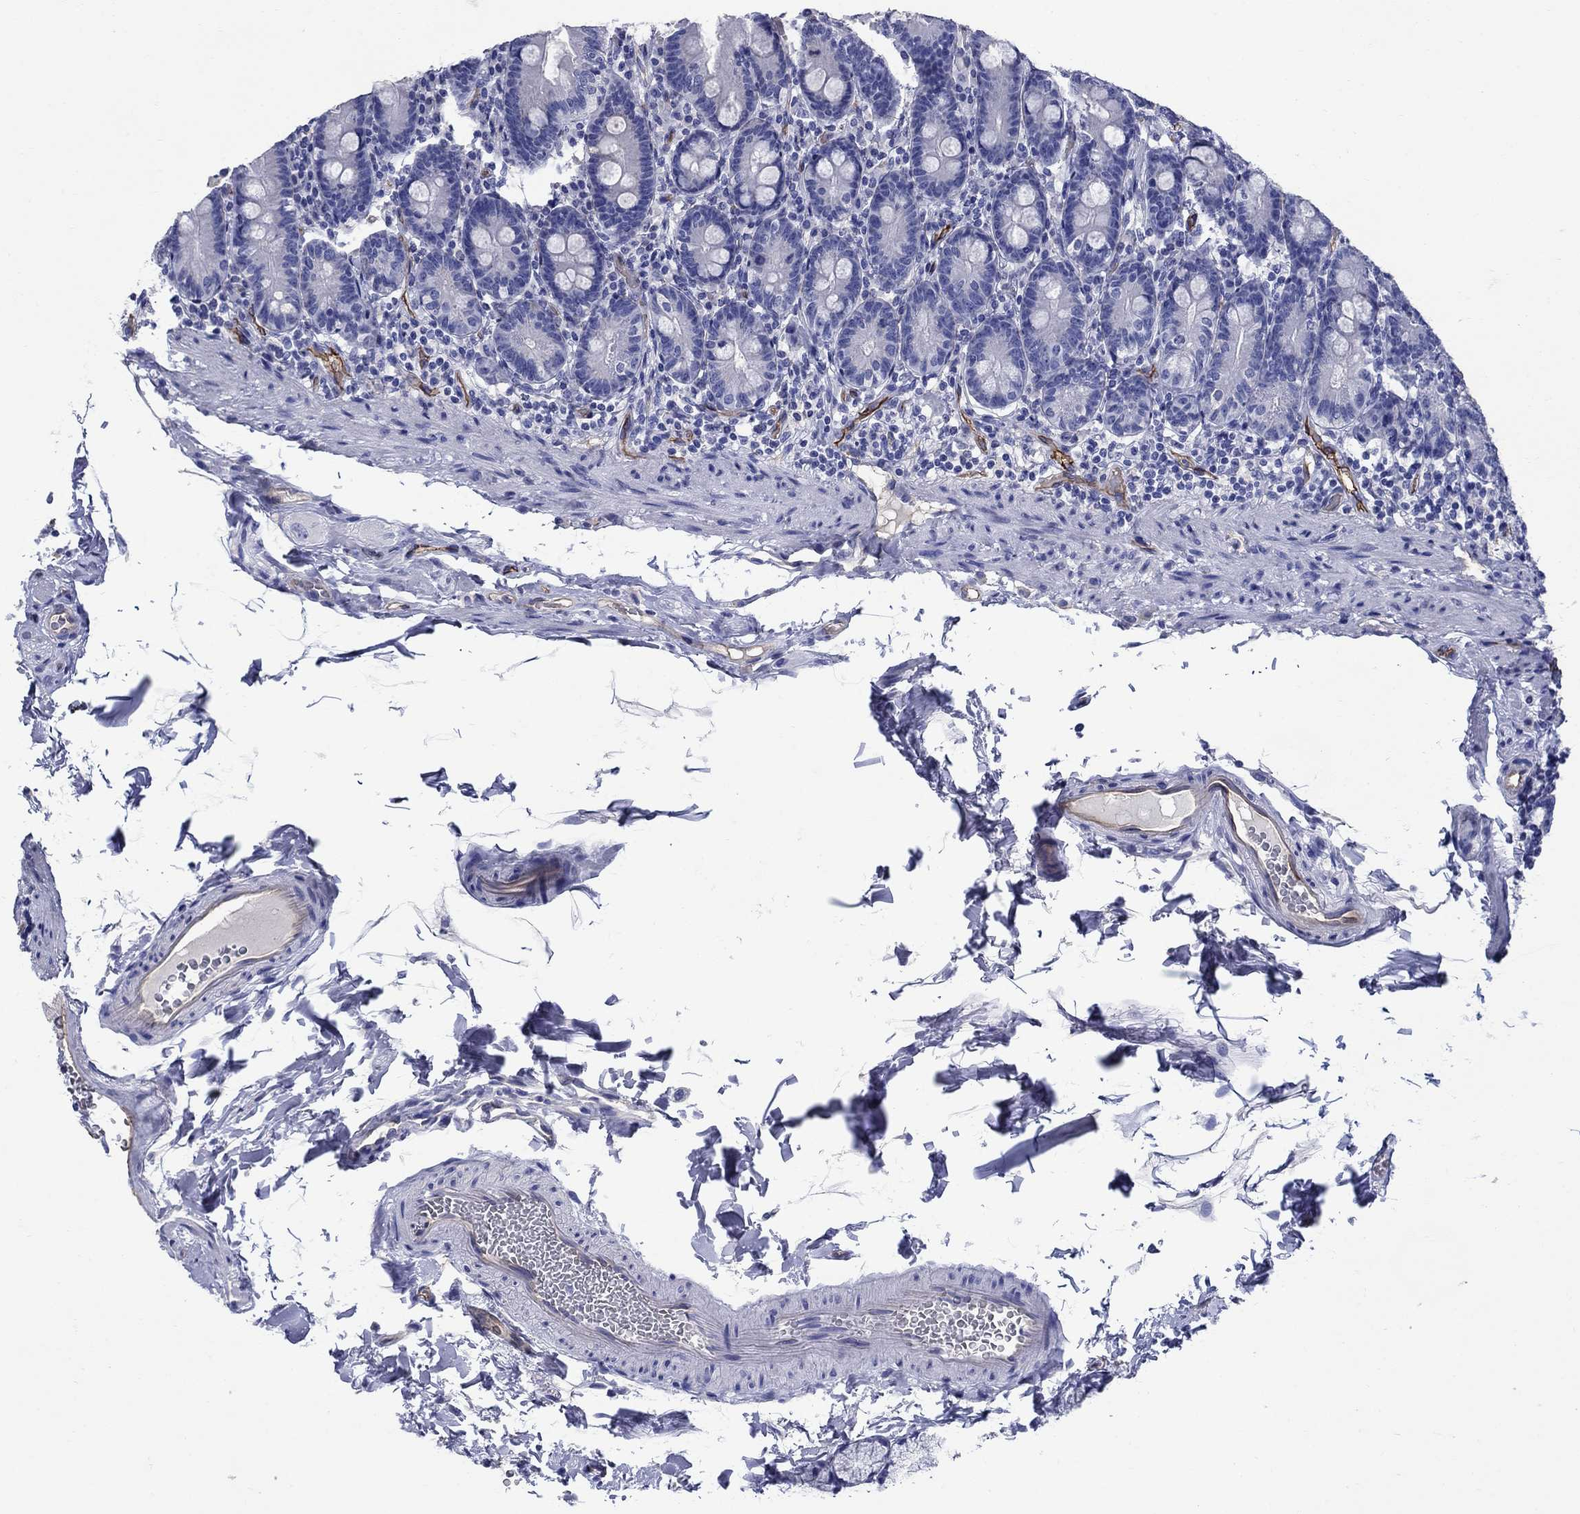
{"staining": {"intensity": "negative", "quantity": "none", "location": "none"}, "tissue": "duodenum", "cell_type": "Glandular cells", "image_type": "normal", "snomed": [{"axis": "morphology", "description": "Normal tissue, NOS"}, {"axis": "topography", "description": "Duodenum"}], "caption": "A micrograph of human duodenum is negative for staining in glandular cells. (DAB (3,3'-diaminobenzidine) immunohistochemistry (IHC), high magnification).", "gene": "SMCP", "patient": {"sex": "female", "age": 67}}